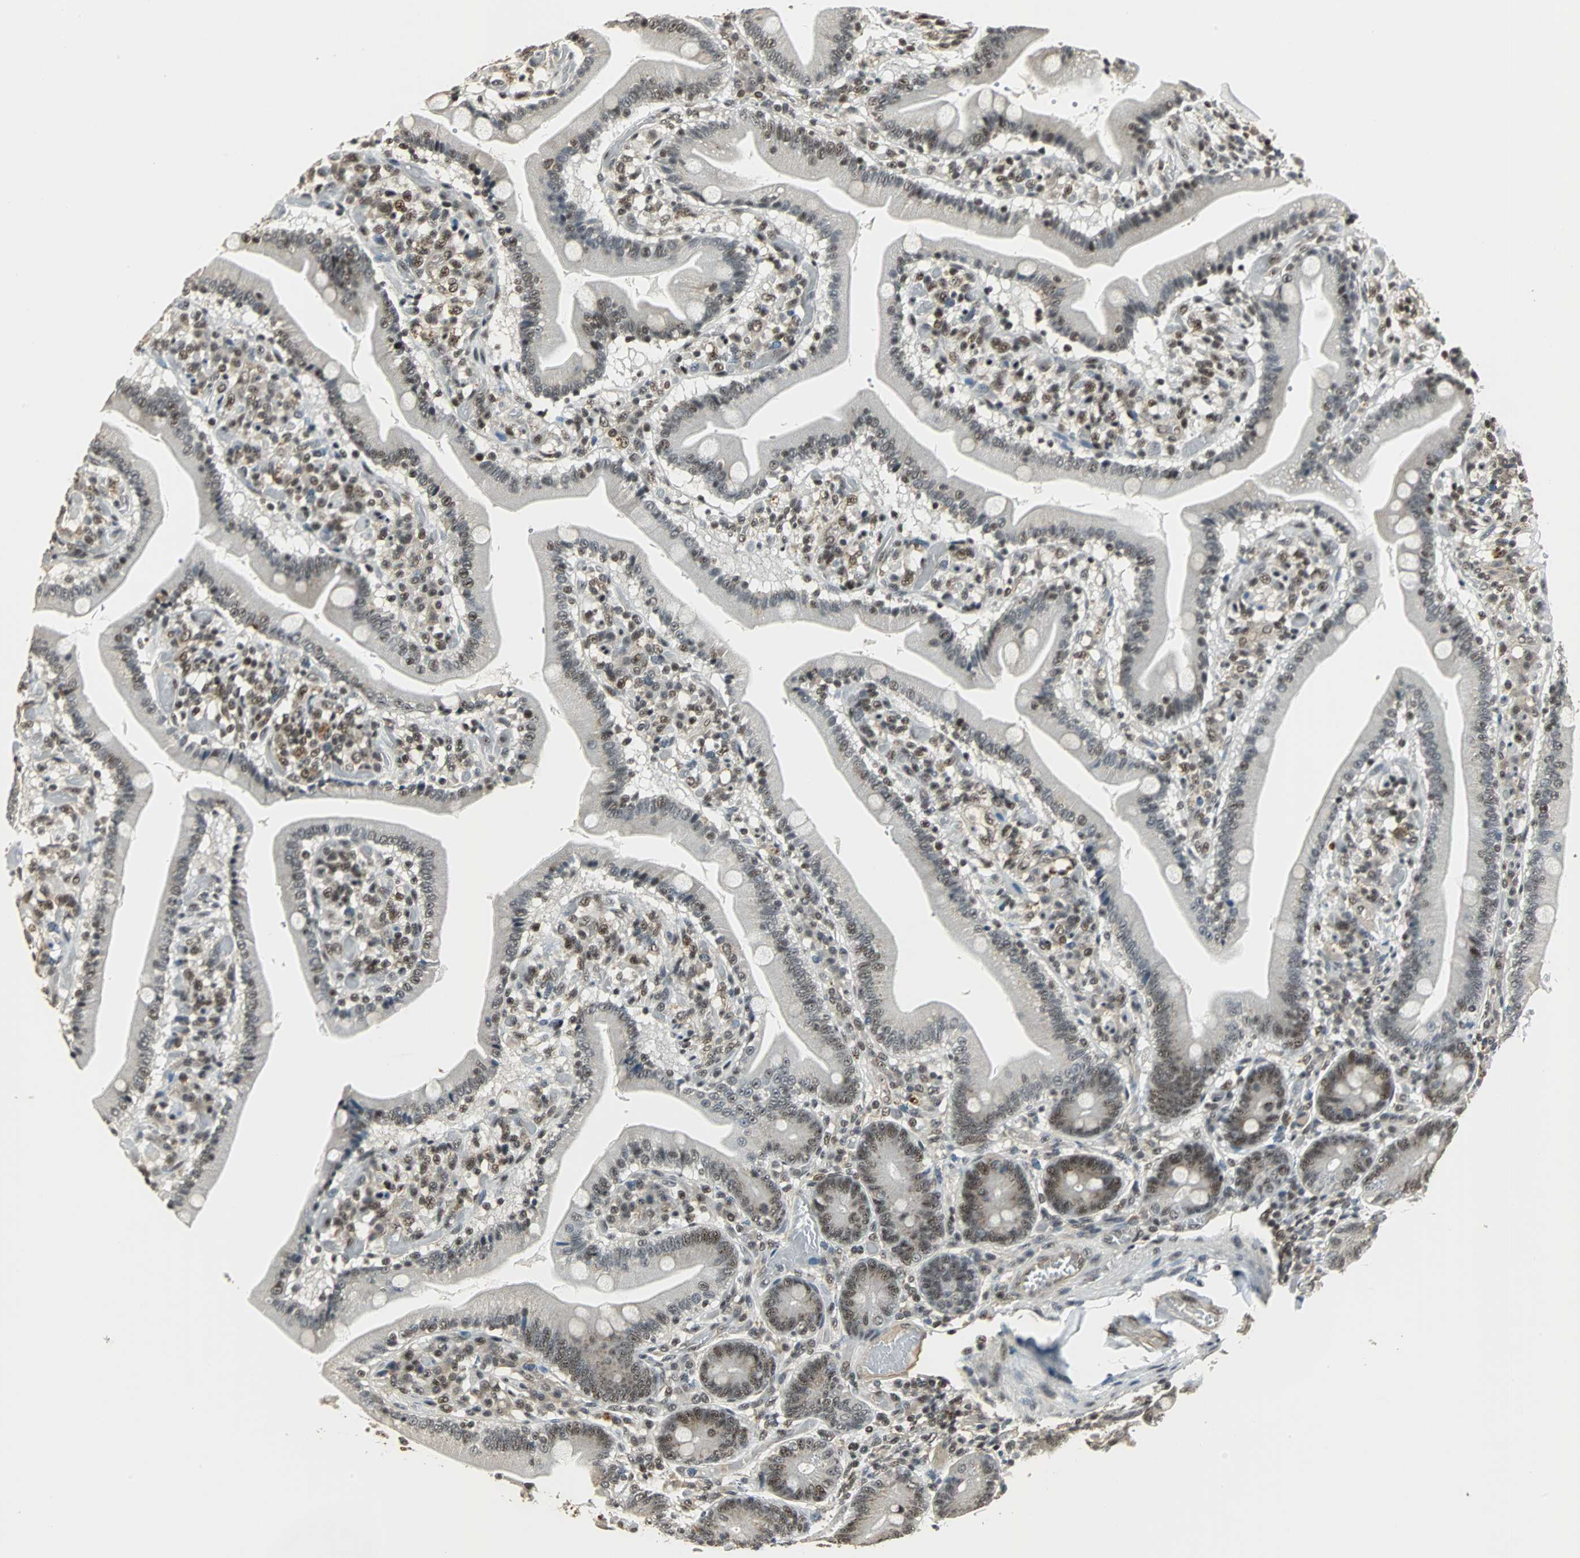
{"staining": {"intensity": "moderate", "quantity": "<25%", "location": "nuclear"}, "tissue": "duodenum", "cell_type": "Glandular cells", "image_type": "normal", "snomed": [{"axis": "morphology", "description": "Normal tissue, NOS"}, {"axis": "topography", "description": "Duodenum"}], "caption": "About <25% of glandular cells in benign human duodenum demonstrate moderate nuclear protein expression as visualized by brown immunohistochemical staining.", "gene": "MED4", "patient": {"sex": "male", "age": 66}}